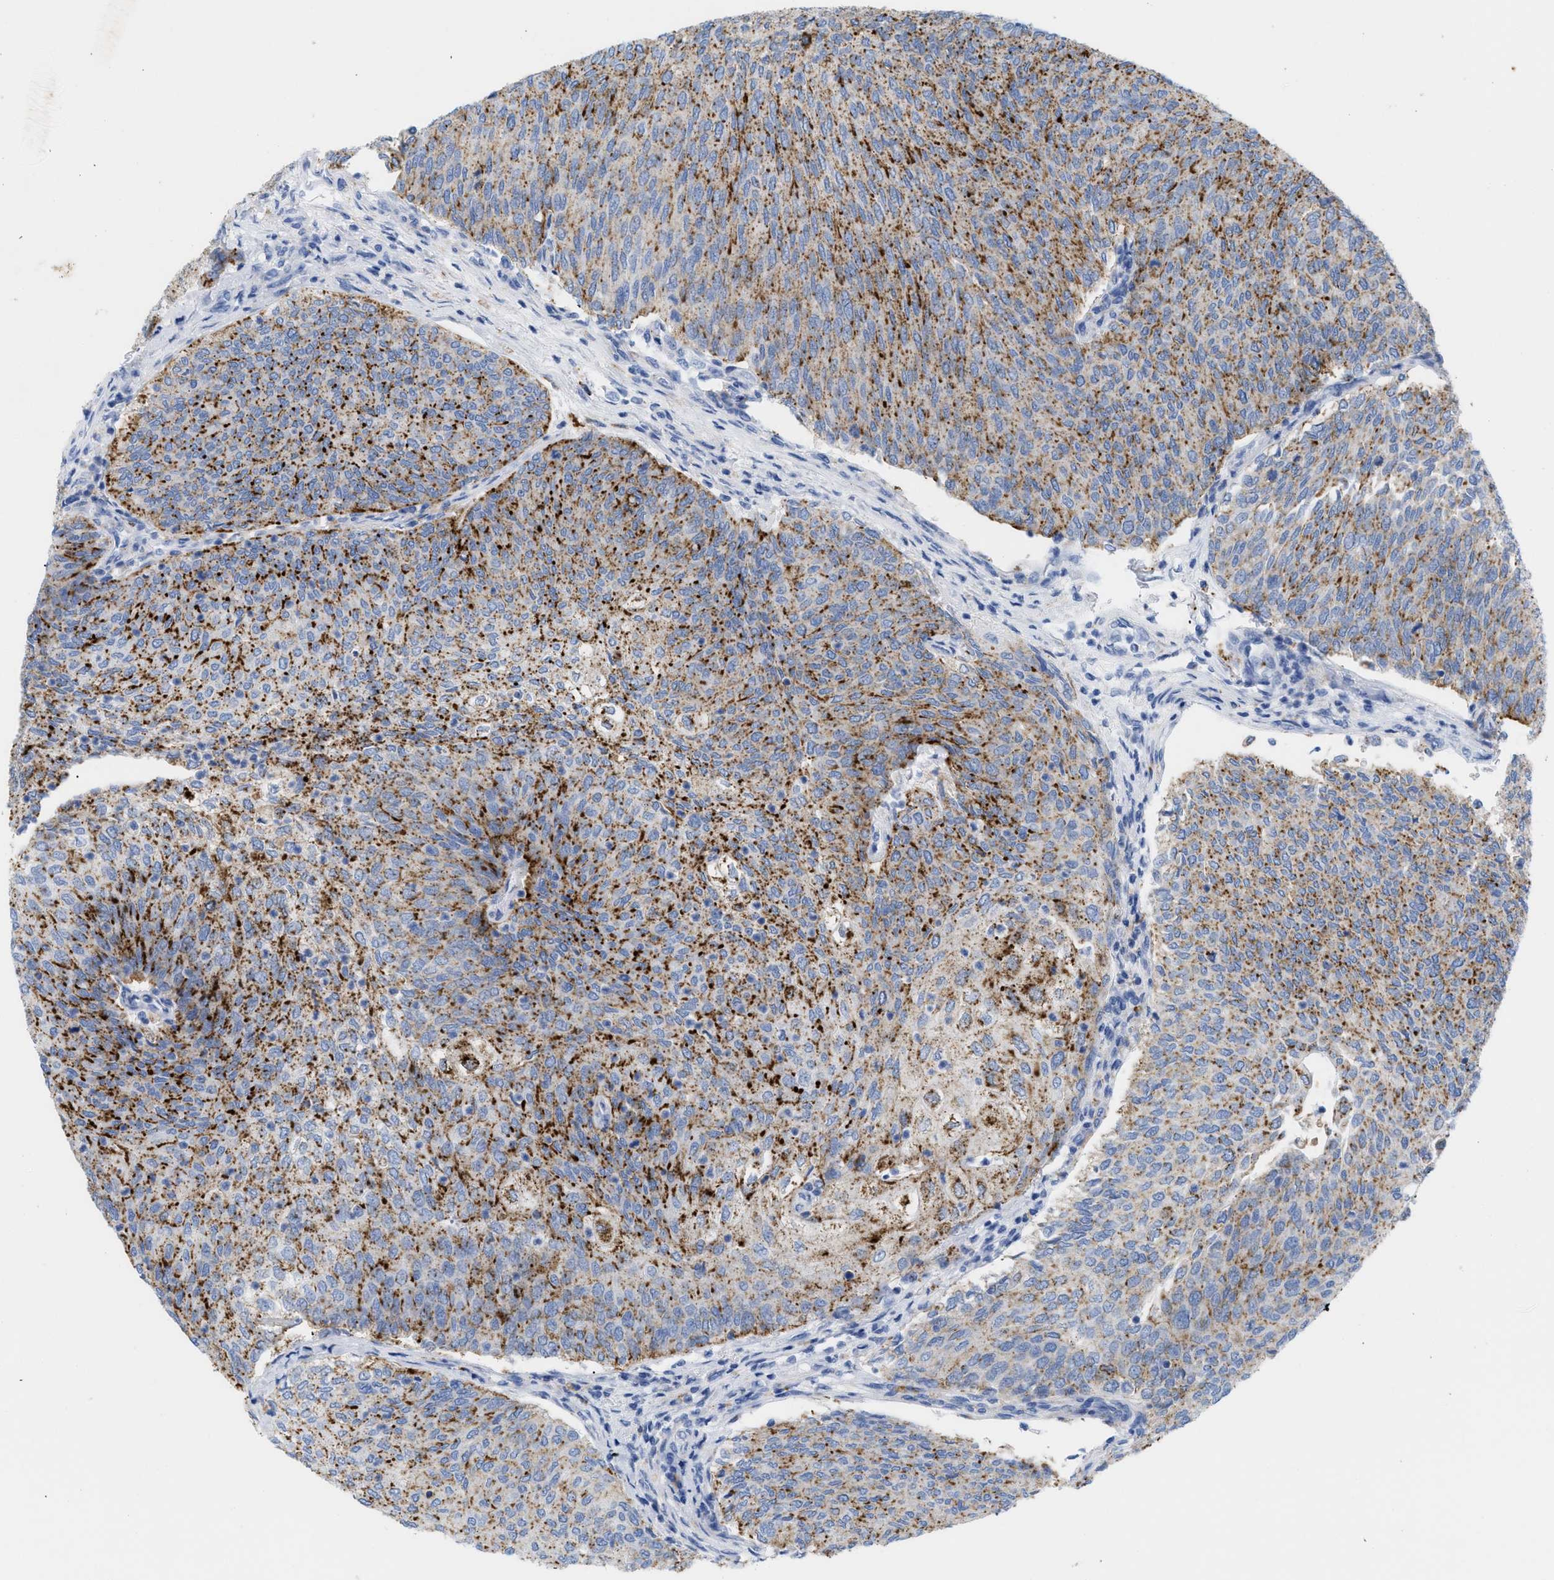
{"staining": {"intensity": "moderate", "quantity": ">75%", "location": "cytoplasmic/membranous"}, "tissue": "urothelial cancer", "cell_type": "Tumor cells", "image_type": "cancer", "snomed": [{"axis": "morphology", "description": "Urothelial carcinoma, Low grade"}, {"axis": "topography", "description": "Urinary bladder"}], "caption": "Protein staining of urothelial cancer tissue reveals moderate cytoplasmic/membranous staining in approximately >75% of tumor cells. The staining was performed using DAB to visualize the protein expression in brown, while the nuclei were stained in blue with hematoxylin (Magnification: 20x).", "gene": "DRAM2", "patient": {"sex": "female", "age": 79}}